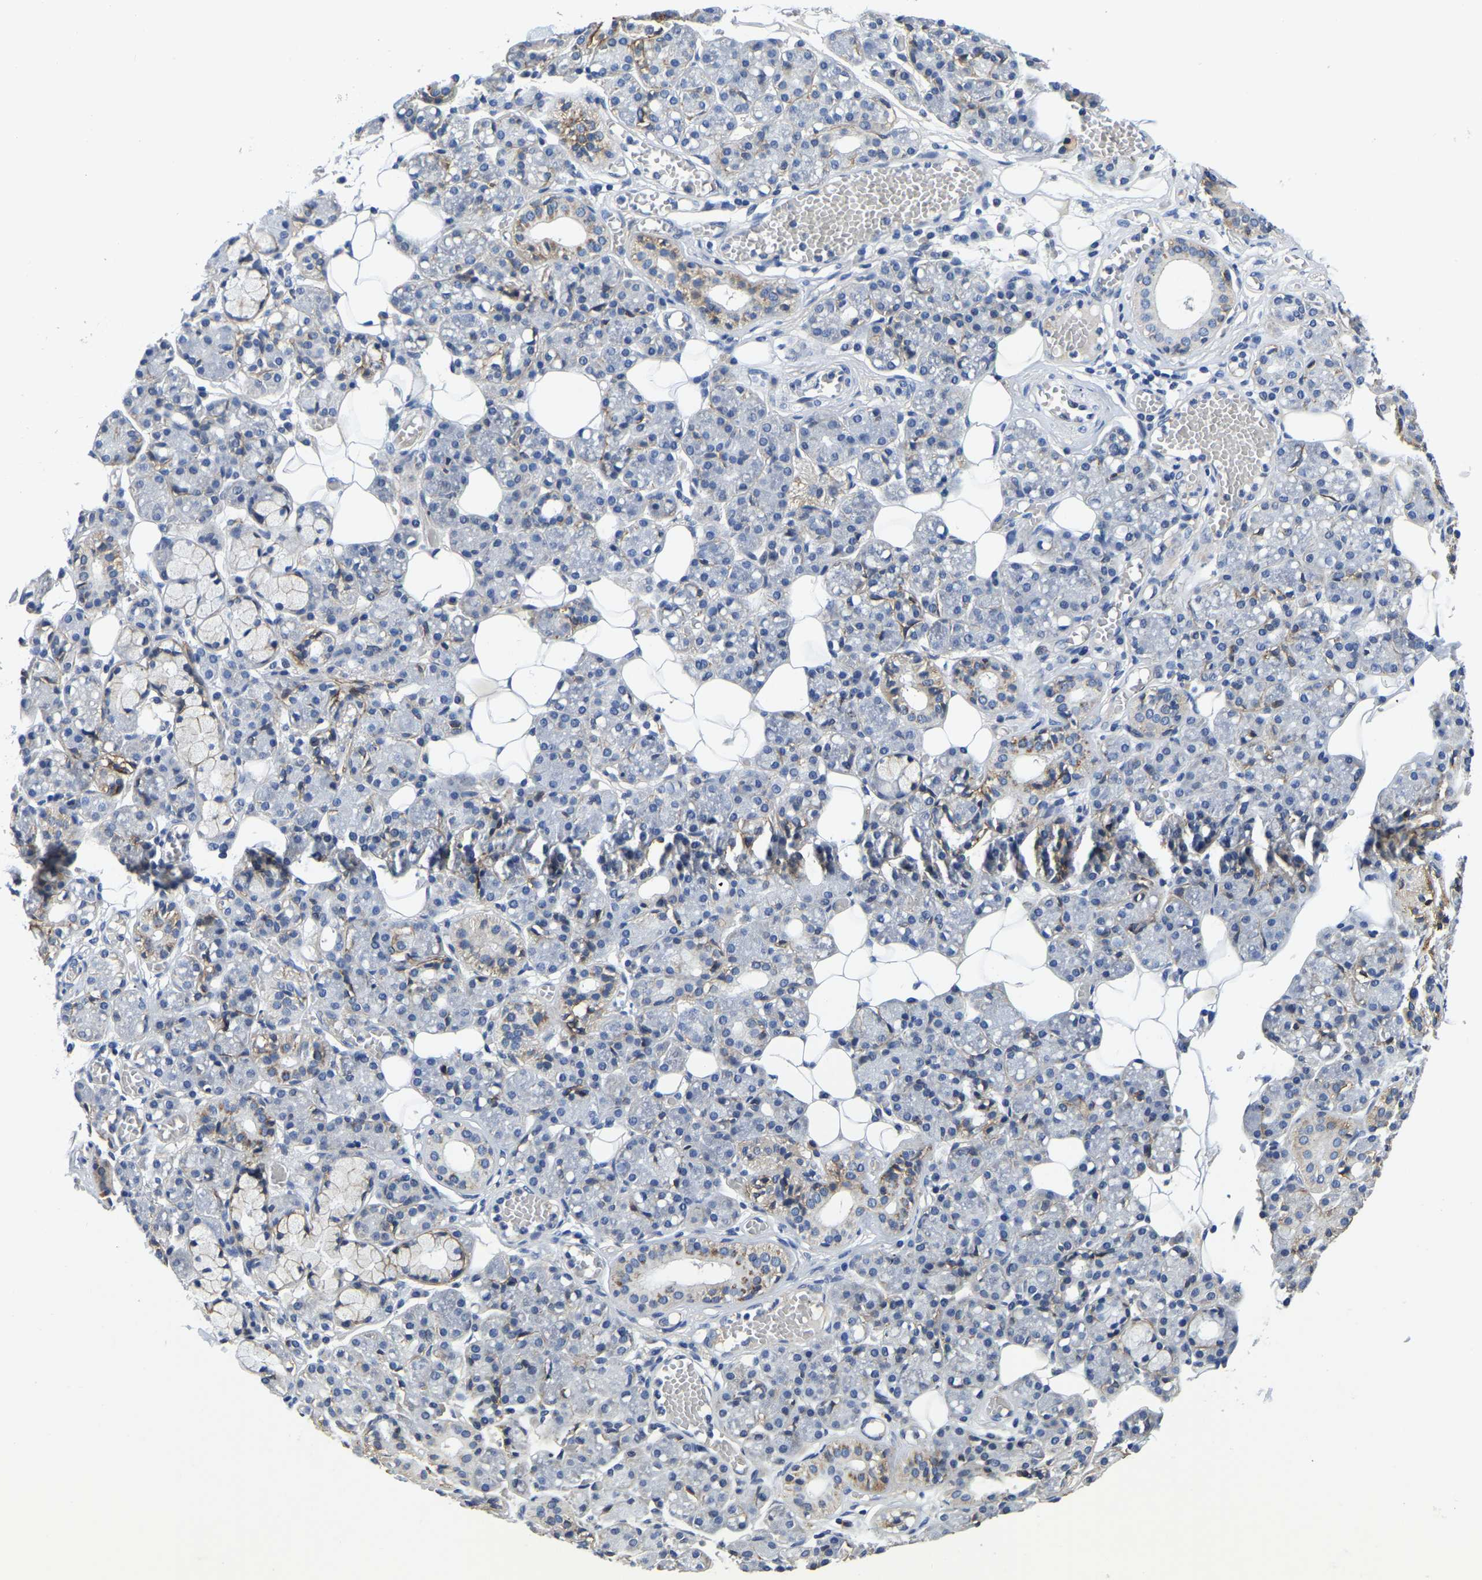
{"staining": {"intensity": "moderate", "quantity": "<25%", "location": "cytoplasmic/membranous"}, "tissue": "salivary gland", "cell_type": "Glandular cells", "image_type": "normal", "snomed": [{"axis": "morphology", "description": "Normal tissue, NOS"}, {"axis": "topography", "description": "Salivary gland"}], "caption": "Immunohistochemical staining of benign salivary gland displays moderate cytoplasmic/membranous protein staining in approximately <25% of glandular cells.", "gene": "ITGA2", "patient": {"sex": "male", "age": 63}}